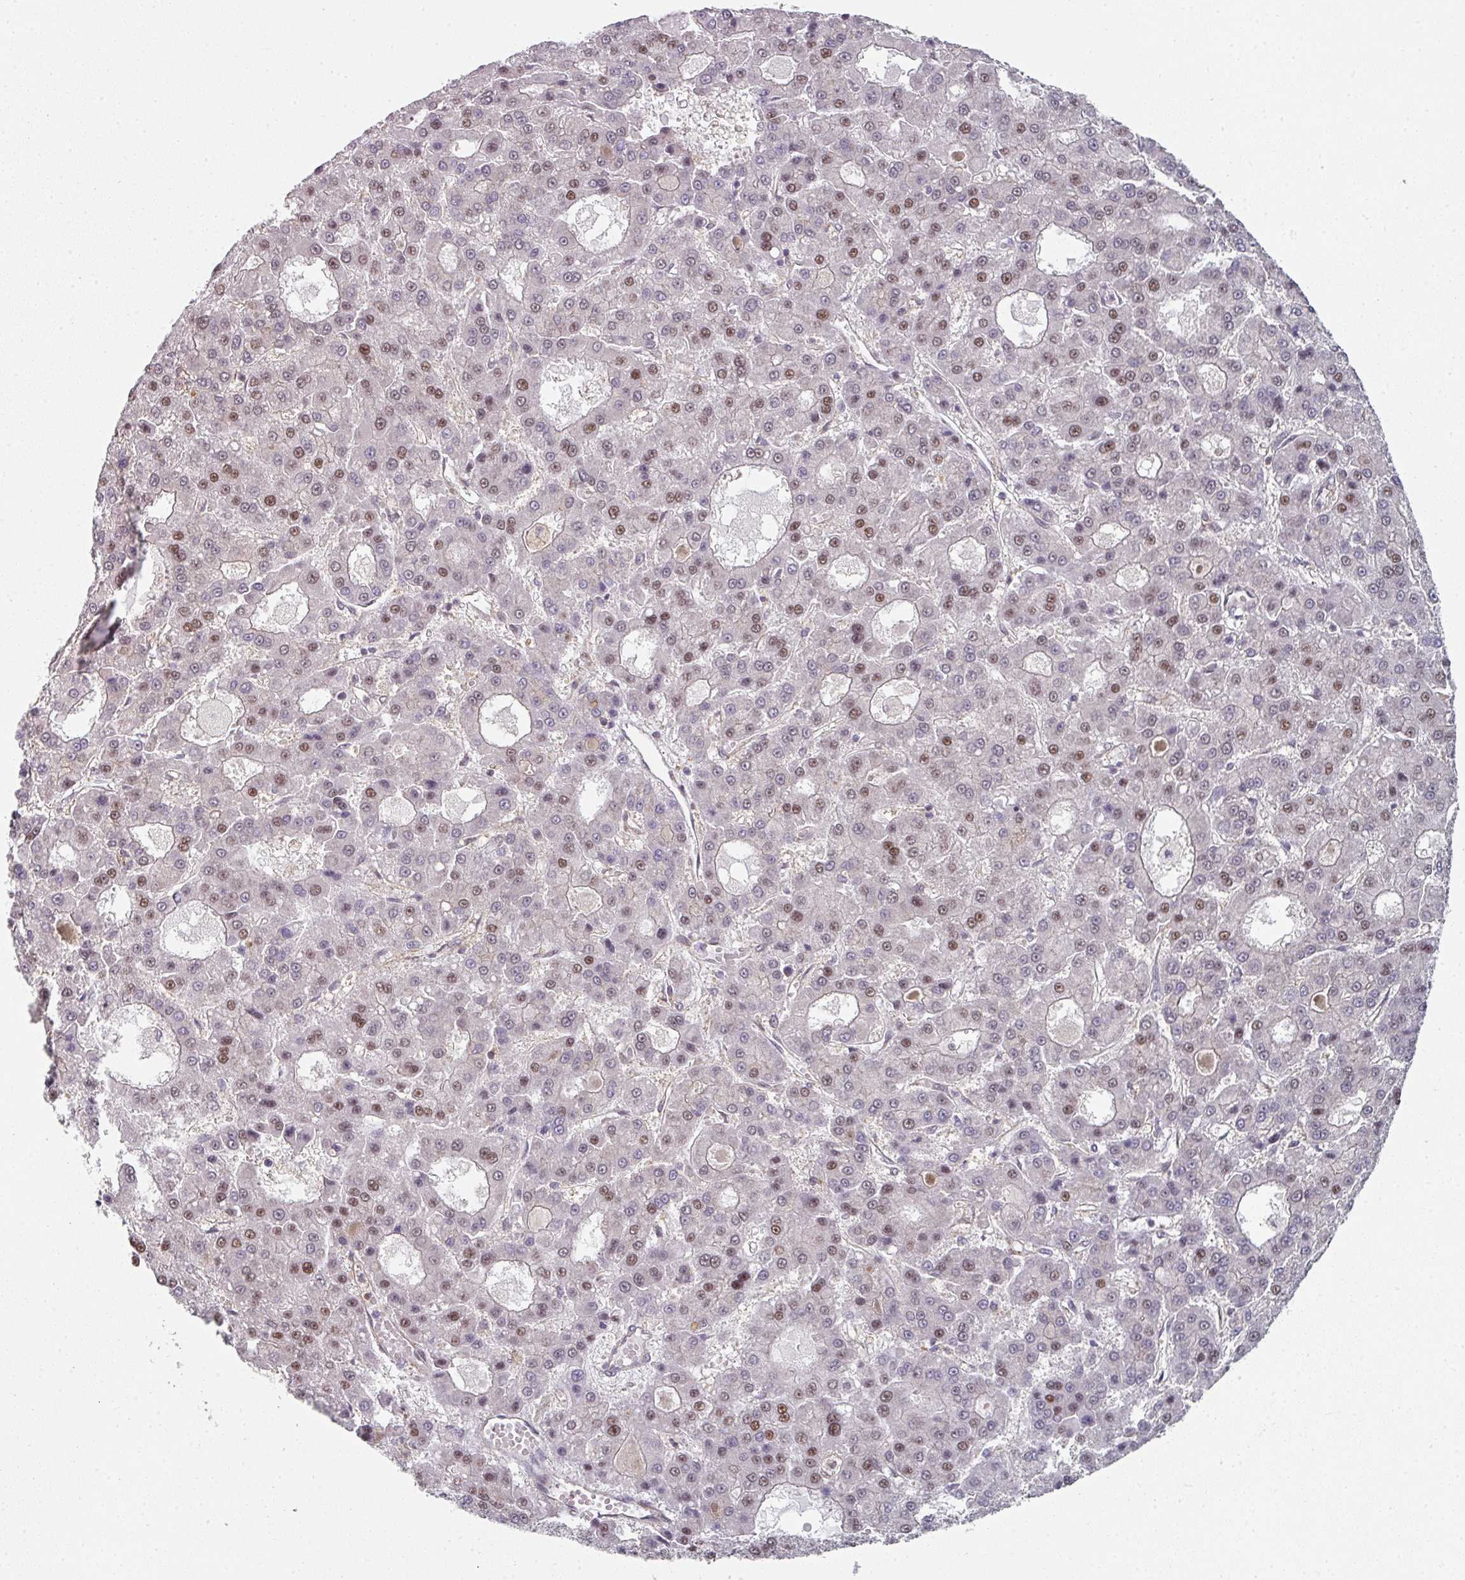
{"staining": {"intensity": "moderate", "quantity": "25%-75%", "location": "nuclear"}, "tissue": "liver cancer", "cell_type": "Tumor cells", "image_type": "cancer", "snomed": [{"axis": "morphology", "description": "Carcinoma, Hepatocellular, NOS"}, {"axis": "topography", "description": "Liver"}], "caption": "Immunohistochemical staining of human liver cancer reveals medium levels of moderate nuclear protein expression in approximately 25%-75% of tumor cells.", "gene": "PSME3IP1", "patient": {"sex": "male", "age": 70}}